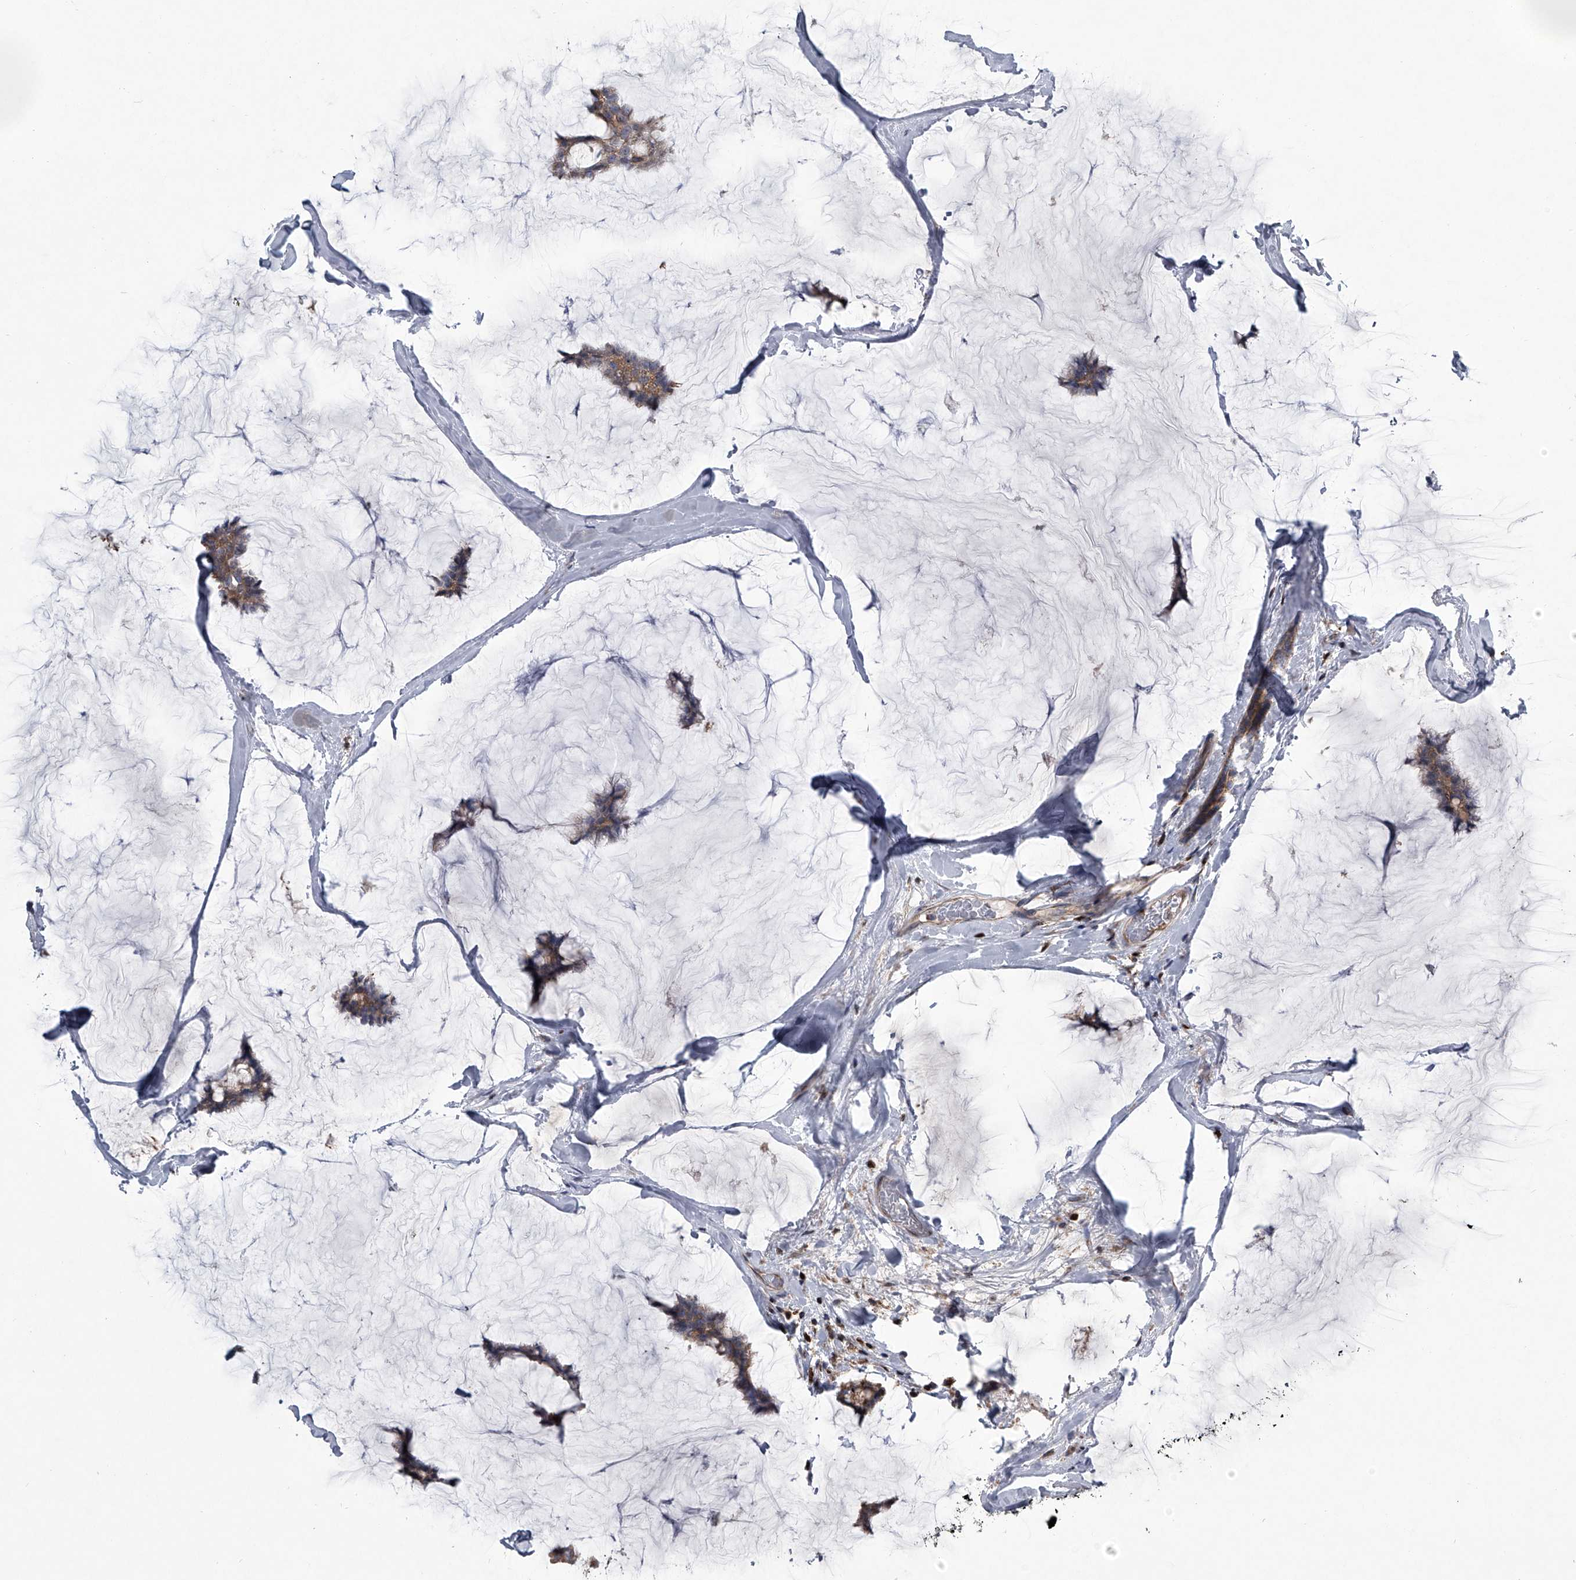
{"staining": {"intensity": "weak", "quantity": ">75%", "location": "cytoplasmic/membranous"}, "tissue": "breast cancer", "cell_type": "Tumor cells", "image_type": "cancer", "snomed": [{"axis": "morphology", "description": "Duct carcinoma"}, {"axis": "topography", "description": "Breast"}], "caption": "Tumor cells display low levels of weak cytoplasmic/membranous staining in approximately >75% of cells in invasive ductal carcinoma (breast).", "gene": "STRADA", "patient": {"sex": "female", "age": 93}}